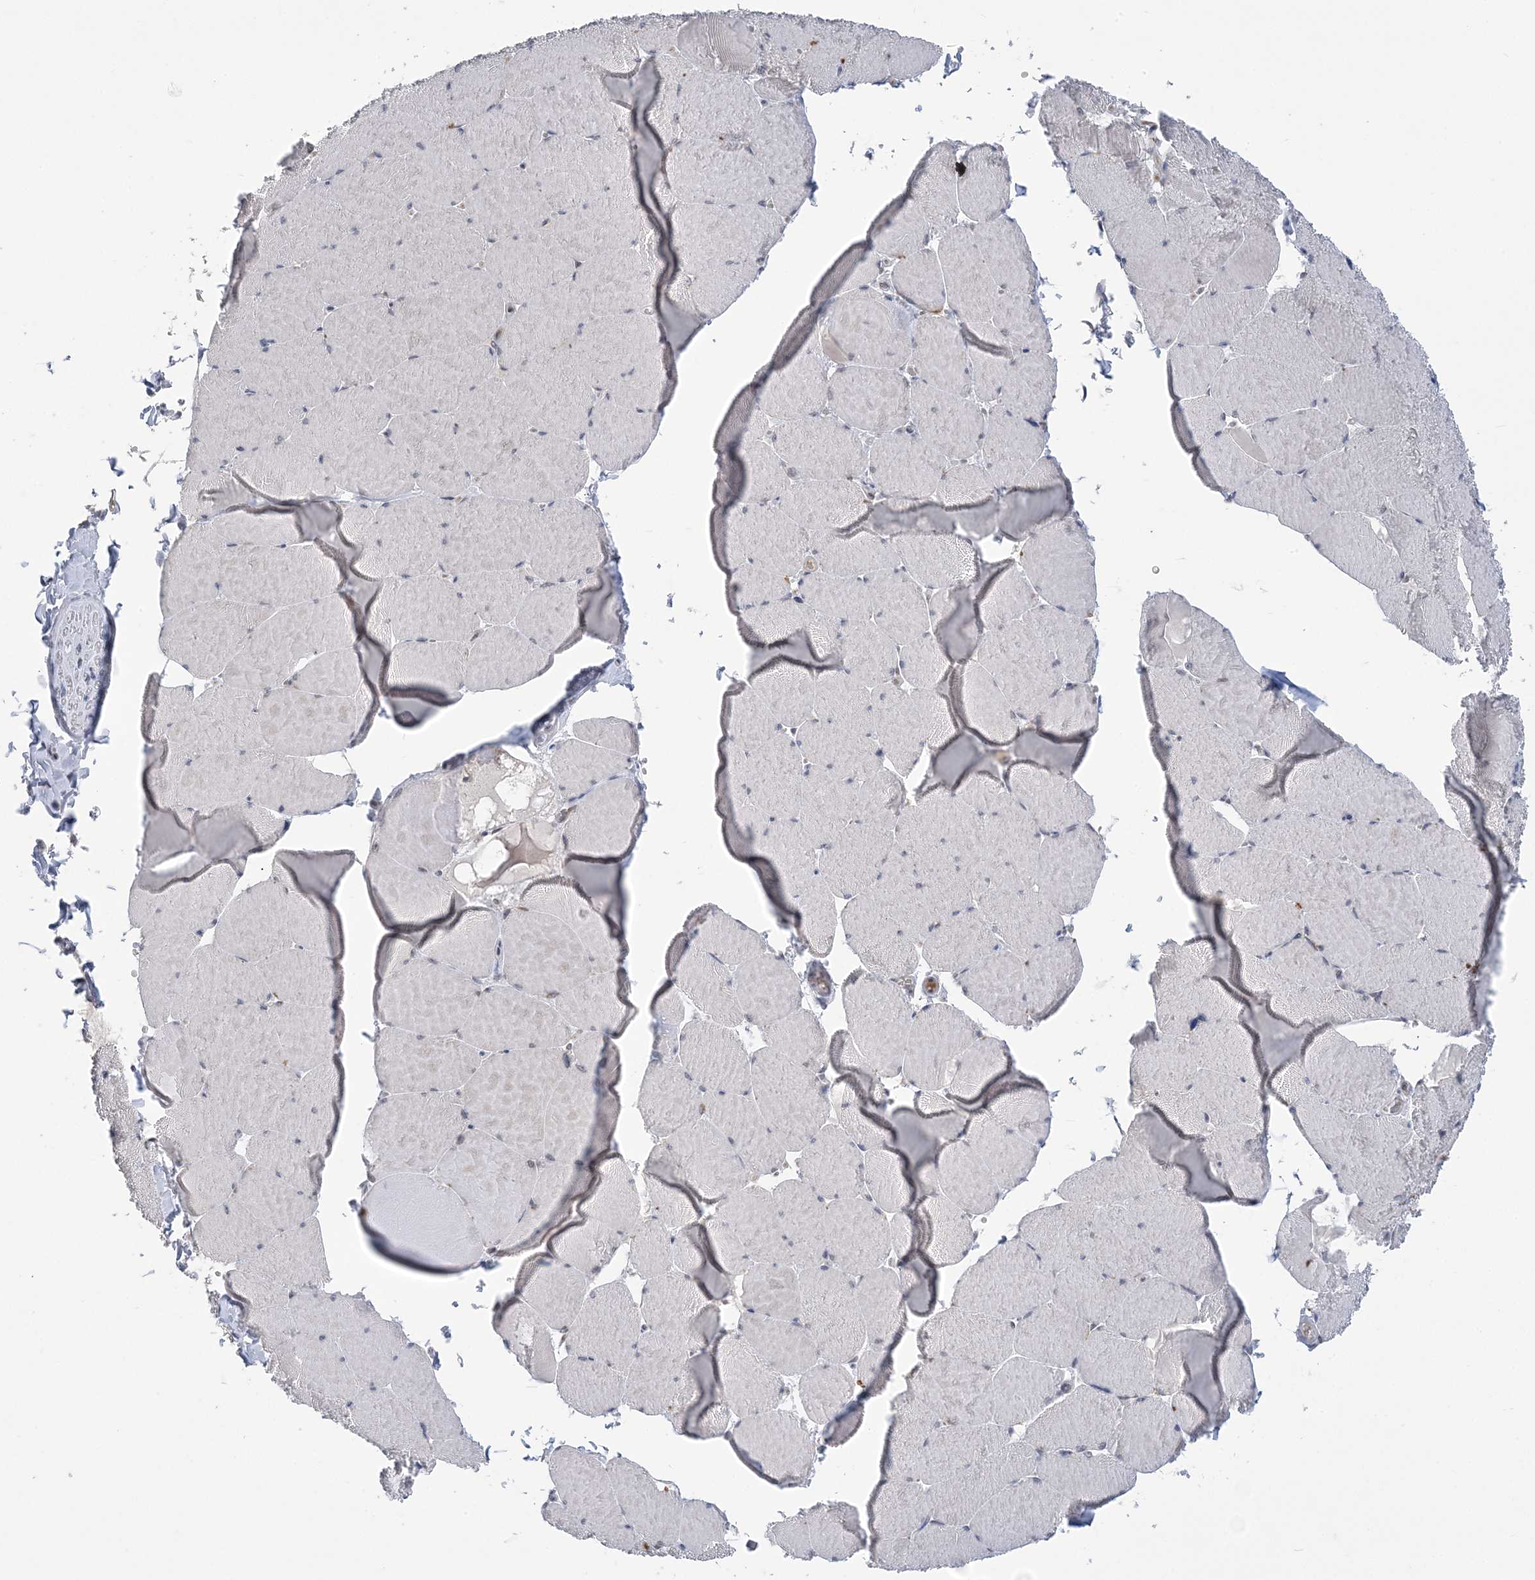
{"staining": {"intensity": "negative", "quantity": "none", "location": "none"}, "tissue": "skeletal muscle", "cell_type": "Myocytes", "image_type": "normal", "snomed": [{"axis": "morphology", "description": "Normal tissue, NOS"}, {"axis": "topography", "description": "Skeletal muscle"}, {"axis": "topography", "description": "Head-Neck"}], "caption": "IHC micrograph of unremarkable skeletal muscle stained for a protein (brown), which shows no staining in myocytes. (Immunohistochemistry, brightfield microscopy, high magnification).", "gene": "ZBTB7A", "patient": {"sex": "male", "age": 66}}